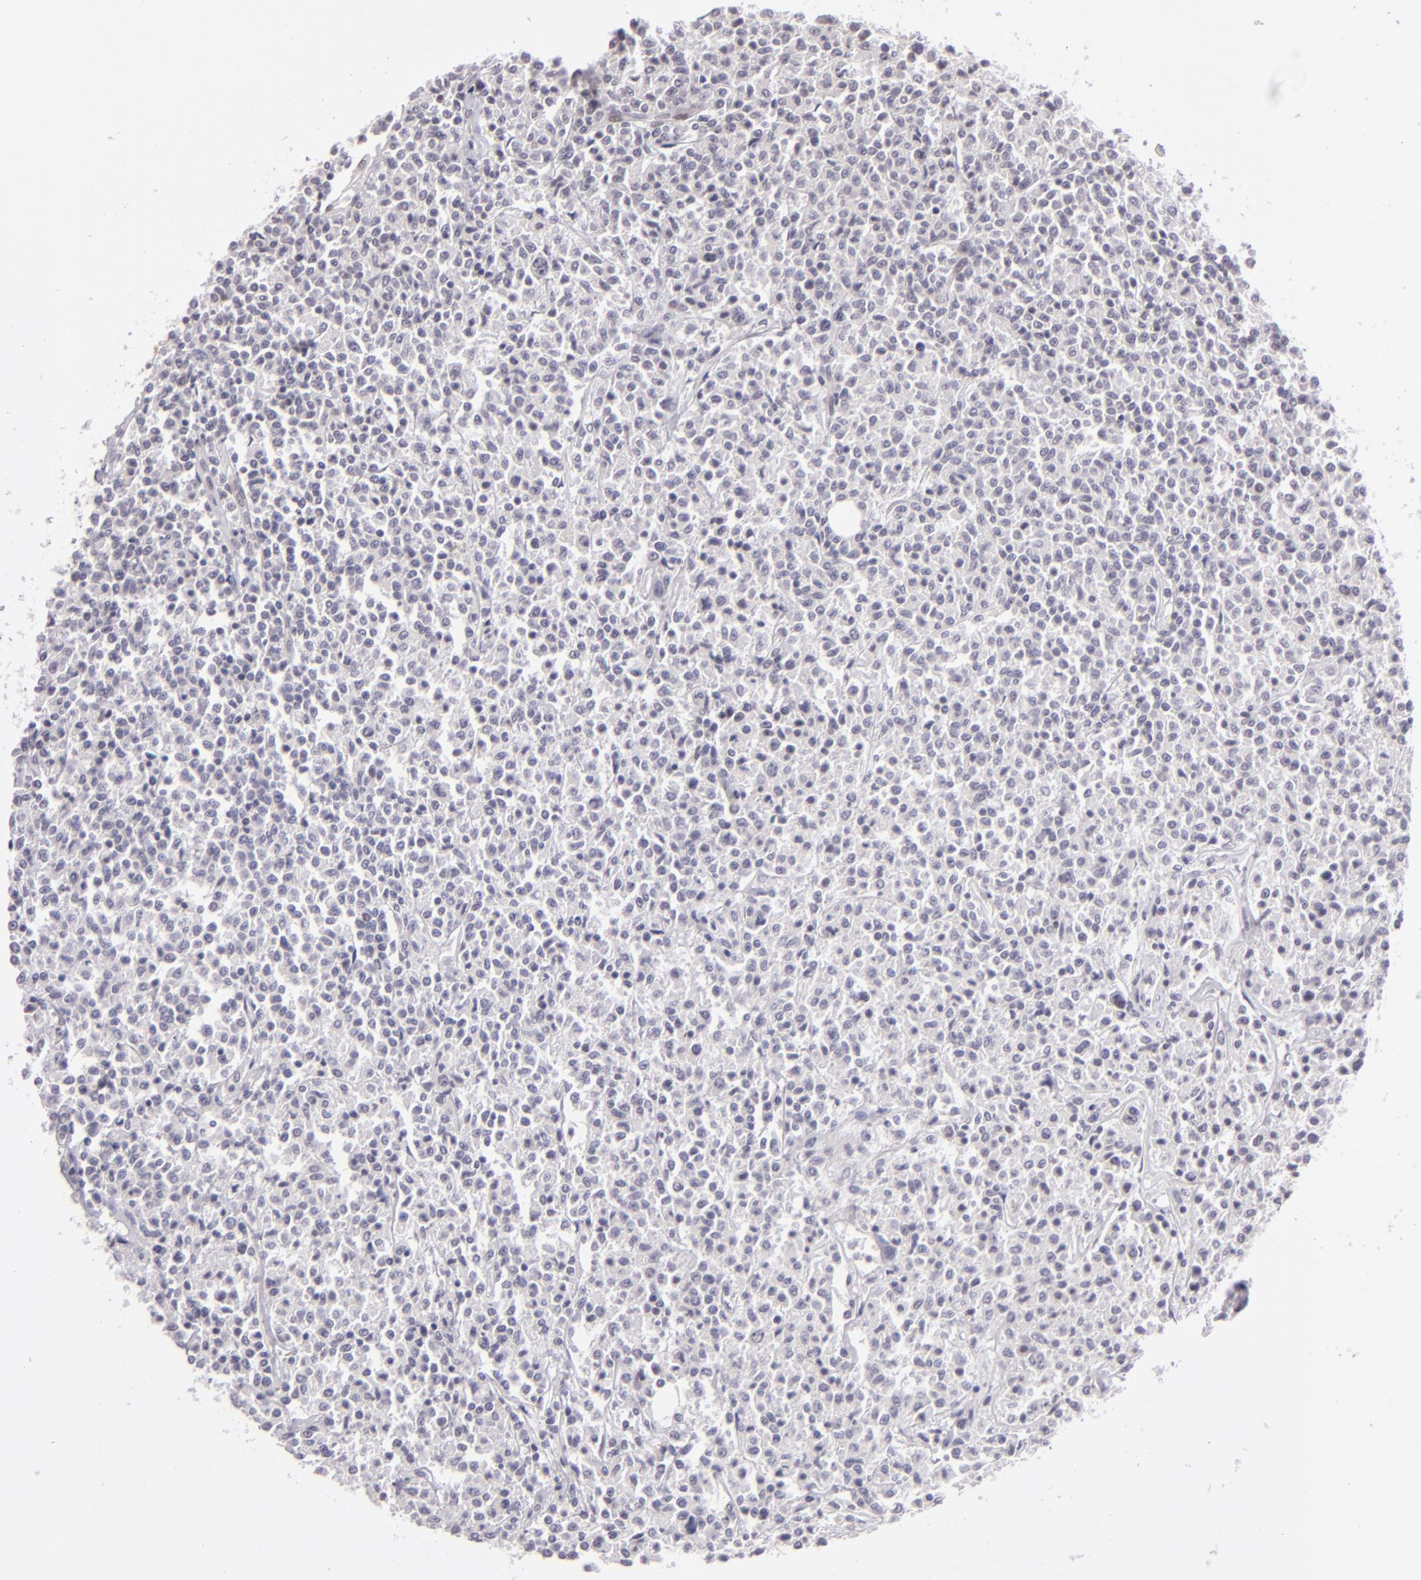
{"staining": {"intensity": "negative", "quantity": "none", "location": "none"}, "tissue": "lymphoma", "cell_type": "Tumor cells", "image_type": "cancer", "snomed": [{"axis": "morphology", "description": "Malignant lymphoma, non-Hodgkin's type, Low grade"}, {"axis": "topography", "description": "Small intestine"}], "caption": "Lymphoma was stained to show a protein in brown. There is no significant expression in tumor cells. (DAB immunohistochemistry (IHC), high magnification).", "gene": "ZNF205", "patient": {"sex": "female", "age": 59}}